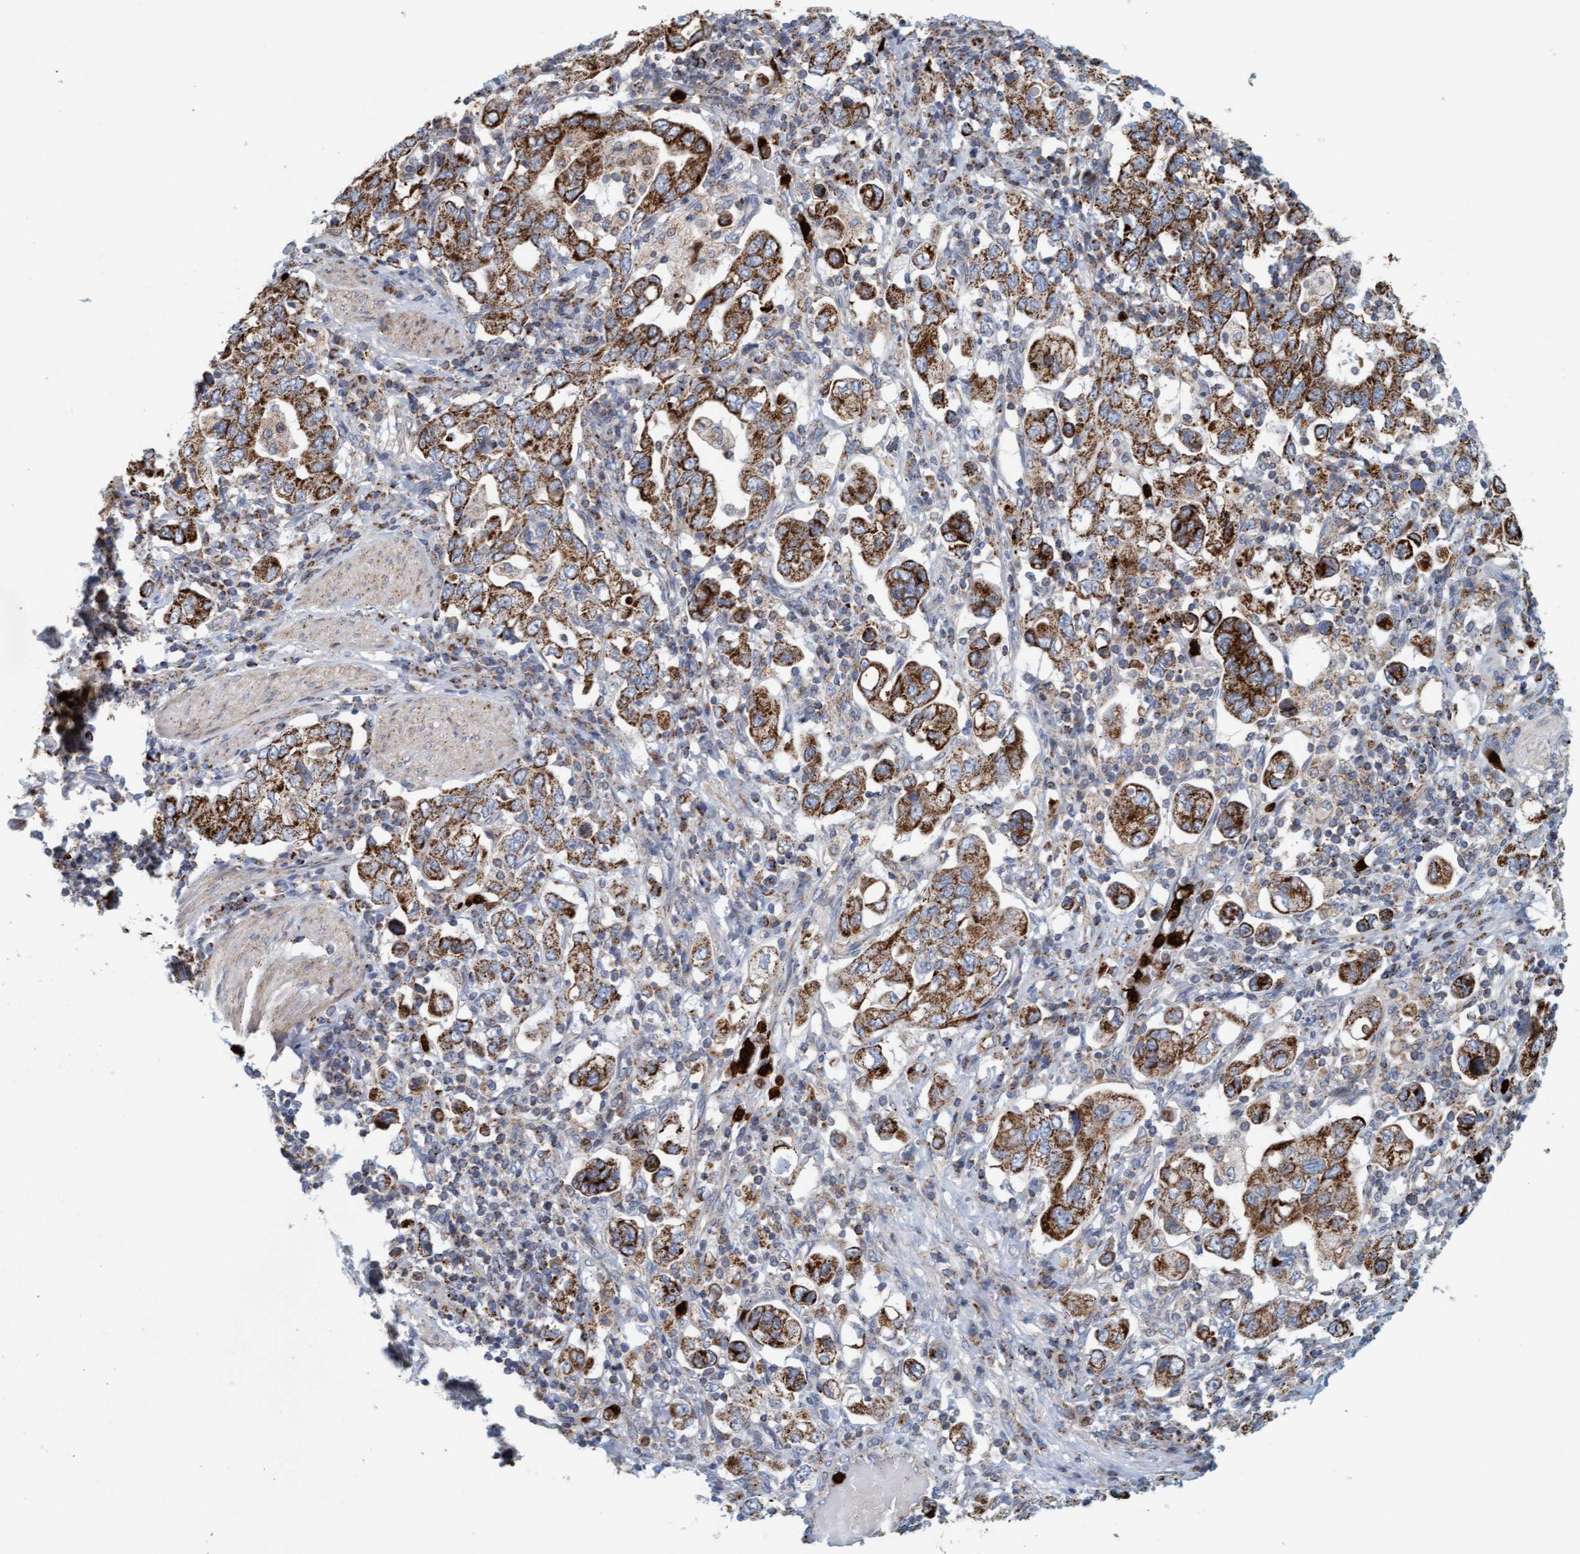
{"staining": {"intensity": "strong", "quantity": ">75%", "location": "cytoplasmic/membranous"}, "tissue": "stomach cancer", "cell_type": "Tumor cells", "image_type": "cancer", "snomed": [{"axis": "morphology", "description": "Adenocarcinoma, NOS"}, {"axis": "topography", "description": "Stomach, upper"}], "caption": "The photomicrograph displays a brown stain indicating the presence of a protein in the cytoplasmic/membranous of tumor cells in stomach cancer.", "gene": "B9D1", "patient": {"sex": "male", "age": 62}}